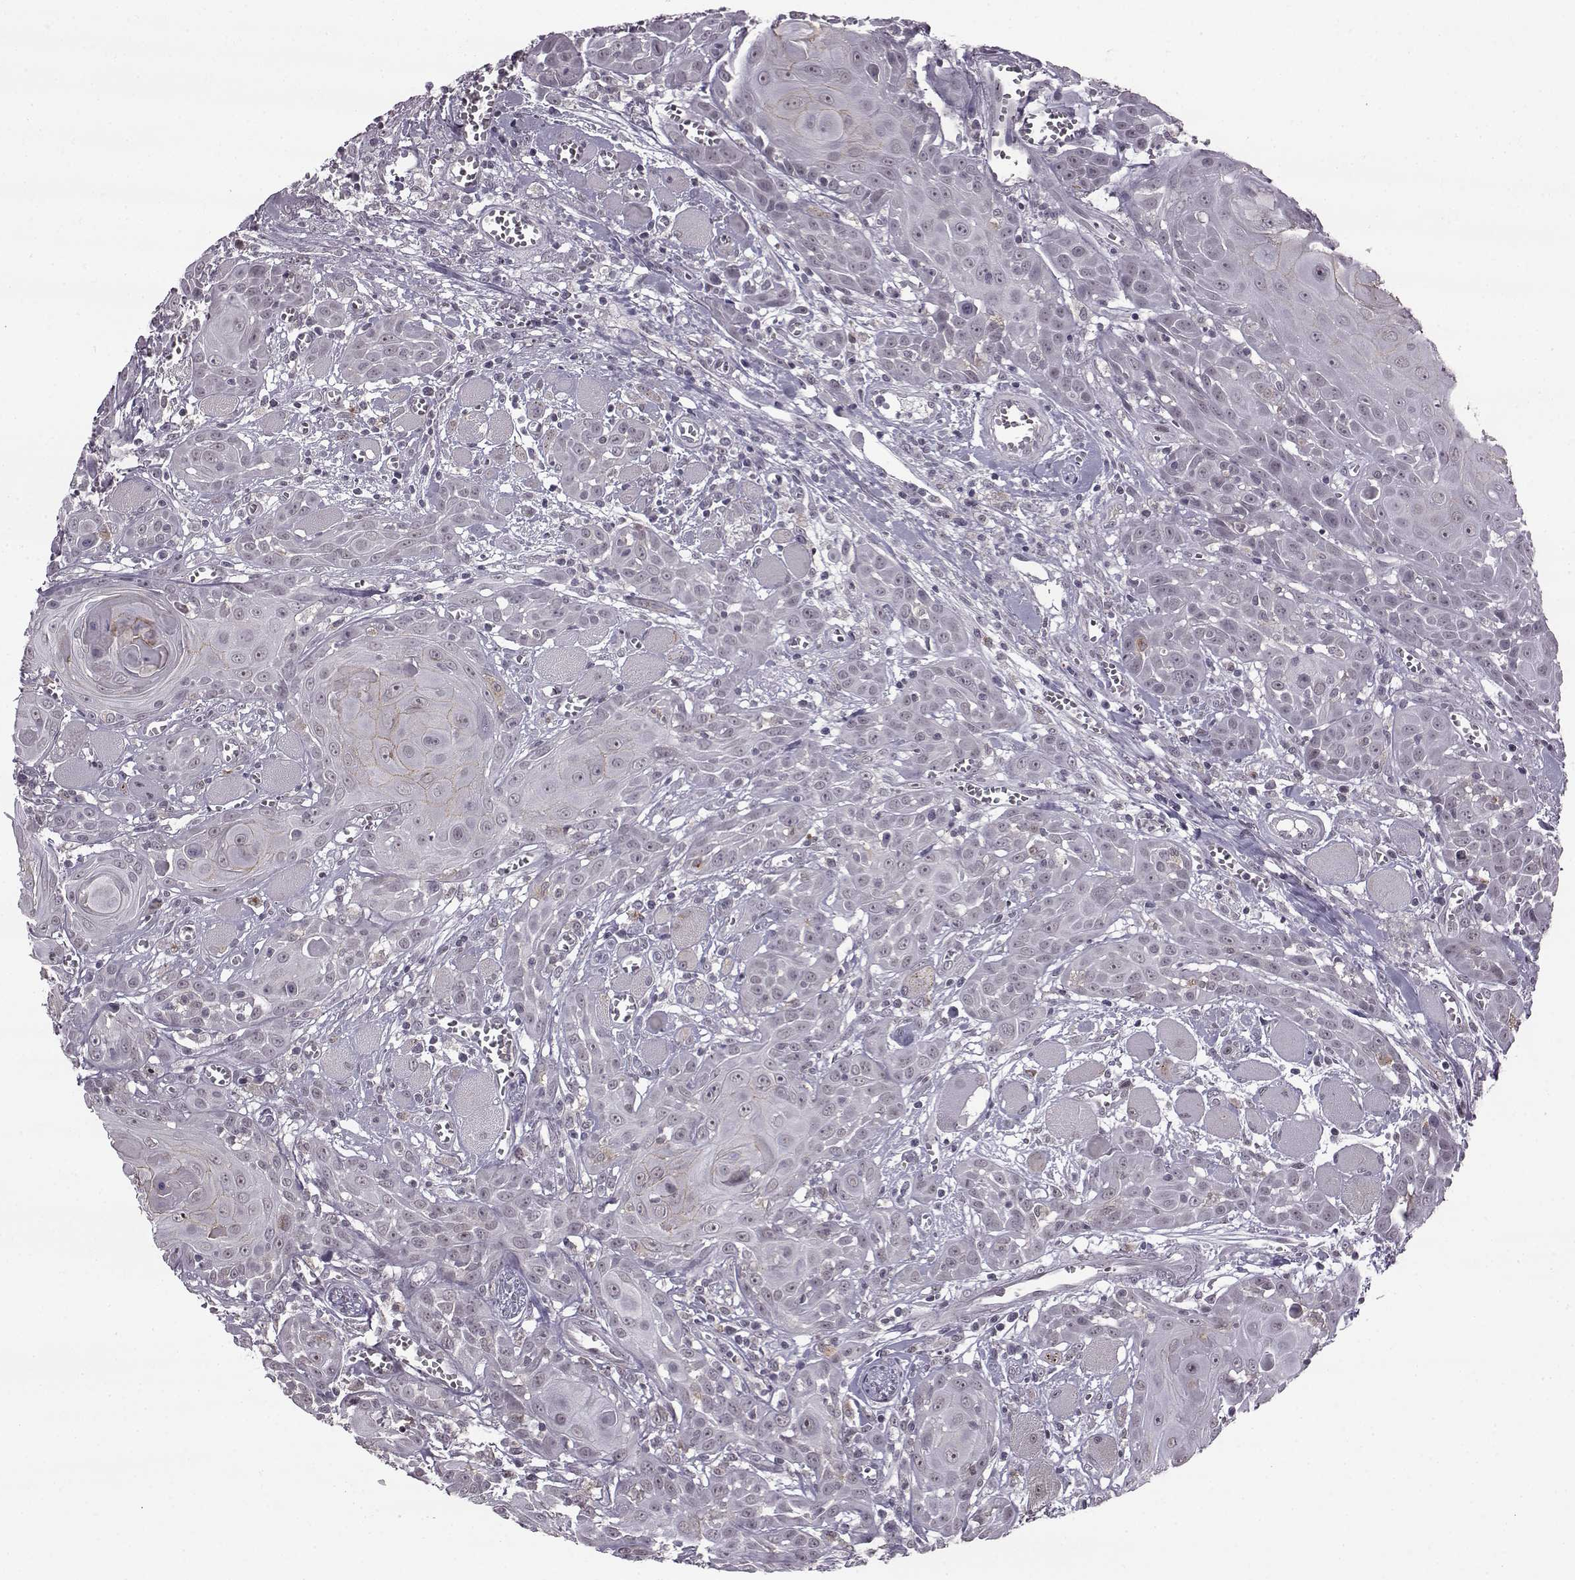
{"staining": {"intensity": "negative", "quantity": "none", "location": "none"}, "tissue": "head and neck cancer", "cell_type": "Tumor cells", "image_type": "cancer", "snomed": [{"axis": "morphology", "description": "Squamous cell carcinoma, NOS"}, {"axis": "topography", "description": "Head-Neck"}], "caption": "An IHC image of squamous cell carcinoma (head and neck) is shown. There is no staining in tumor cells of squamous cell carcinoma (head and neck).", "gene": "SLC28A2", "patient": {"sex": "female", "age": 80}}